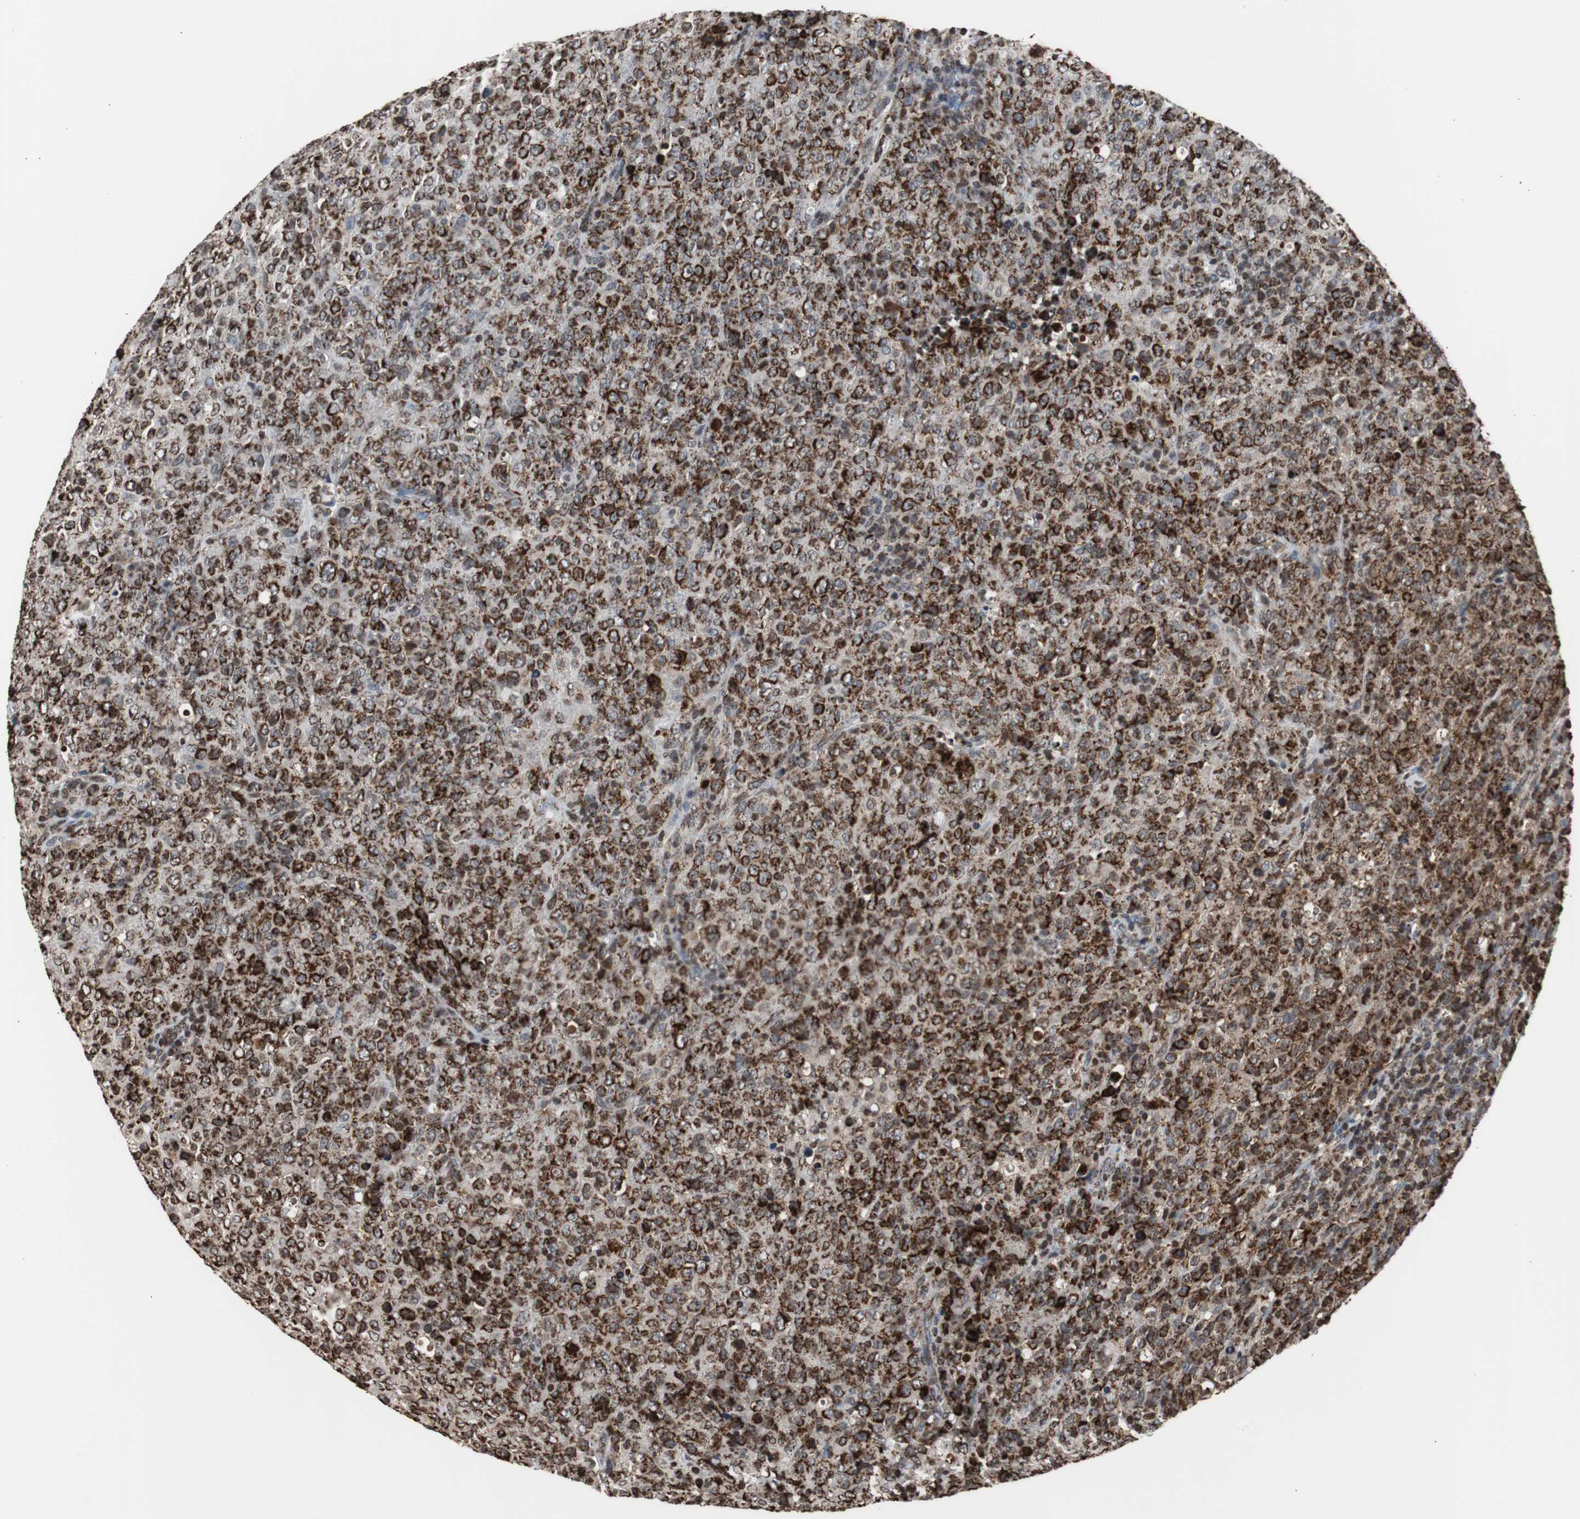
{"staining": {"intensity": "strong", "quantity": ">75%", "location": "cytoplasmic/membranous"}, "tissue": "lymphoma", "cell_type": "Tumor cells", "image_type": "cancer", "snomed": [{"axis": "morphology", "description": "Malignant lymphoma, non-Hodgkin's type, High grade"}, {"axis": "topography", "description": "Tonsil"}], "caption": "Immunohistochemical staining of human malignant lymphoma, non-Hodgkin's type (high-grade) displays high levels of strong cytoplasmic/membranous positivity in approximately >75% of tumor cells. Nuclei are stained in blue.", "gene": "HSPA9", "patient": {"sex": "female", "age": 36}}